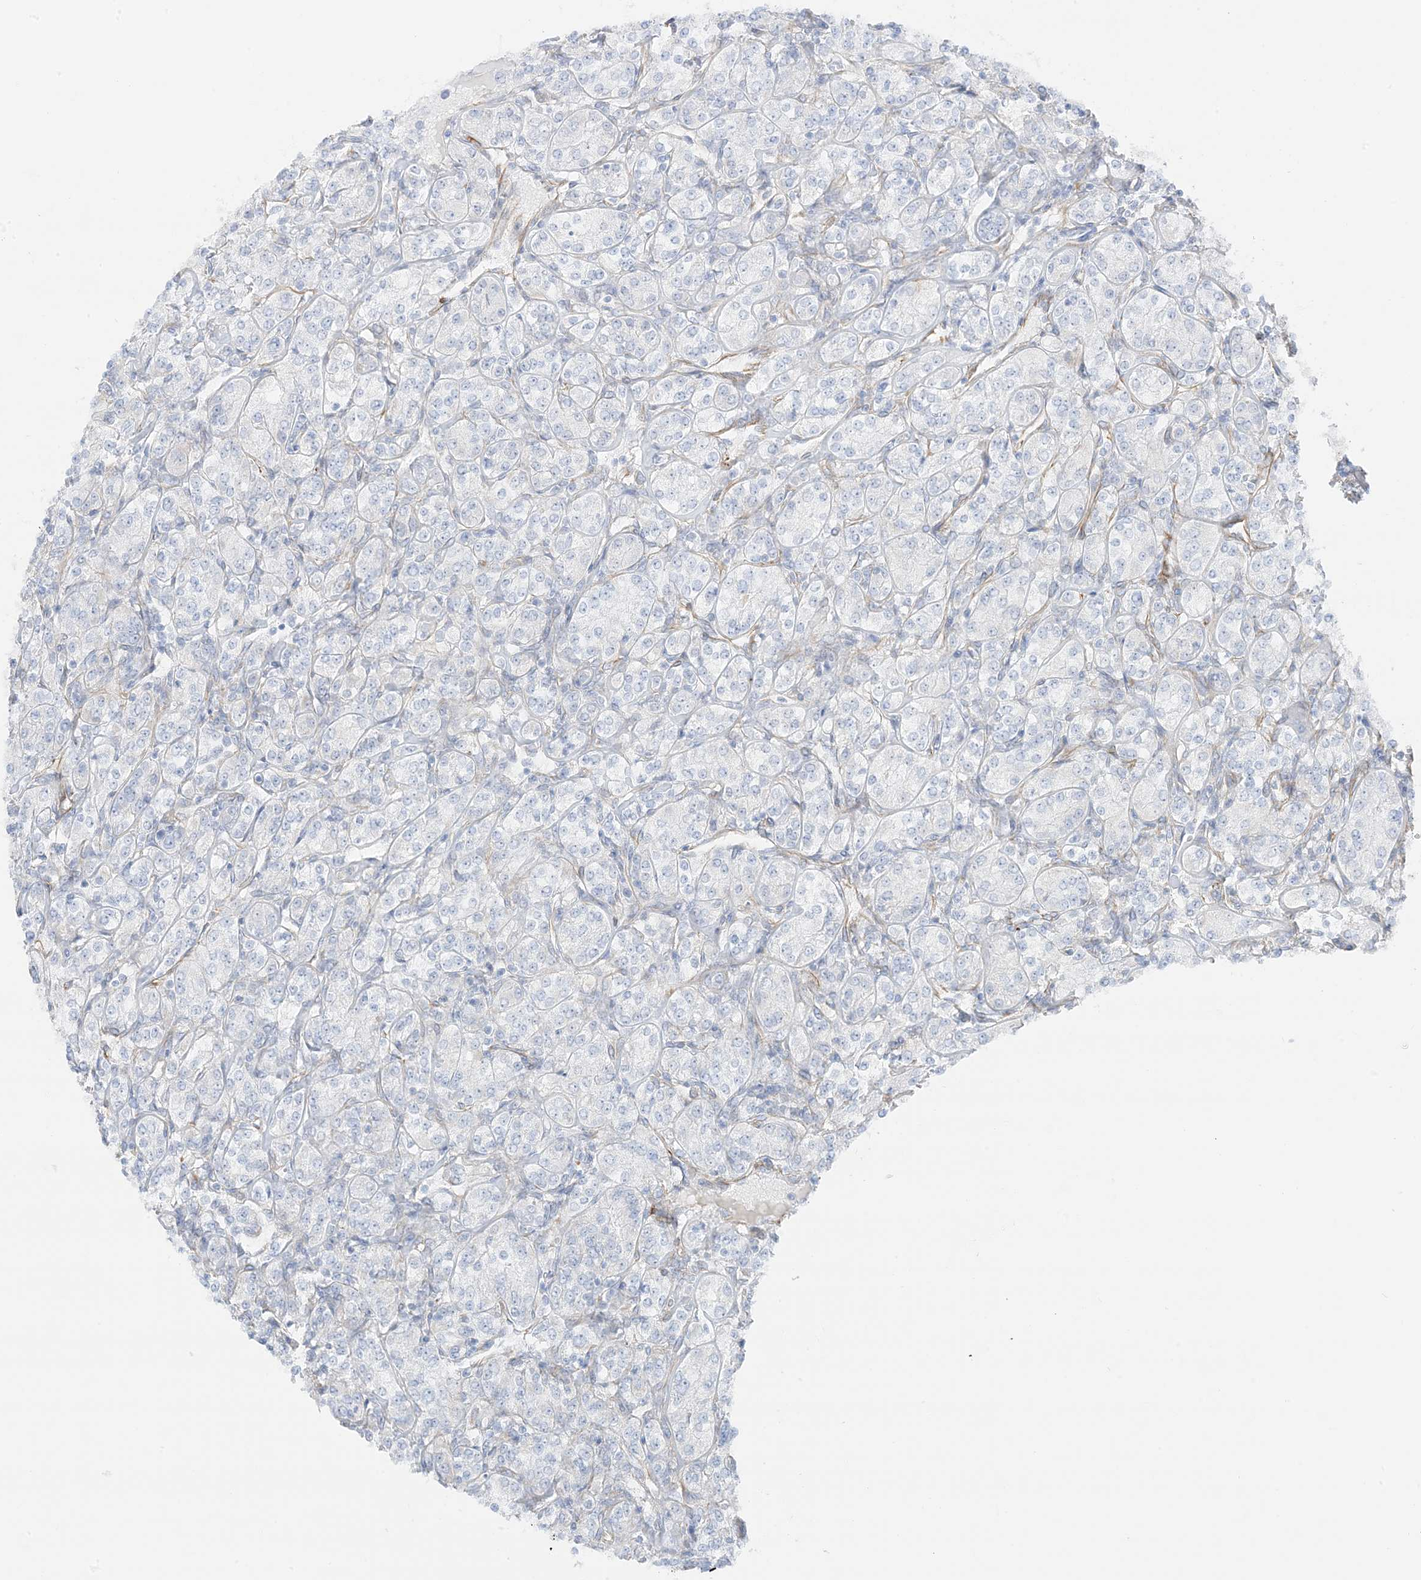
{"staining": {"intensity": "negative", "quantity": "none", "location": "none"}, "tissue": "renal cancer", "cell_type": "Tumor cells", "image_type": "cancer", "snomed": [{"axis": "morphology", "description": "Adenocarcinoma, NOS"}, {"axis": "topography", "description": "Kidney"}], "caption": "Image shows no protein positivity in tumor cells of adenocarcinoma (renal) tissue.", "gene": "PID1", "patient": {"sex": "male", "age": 77}}